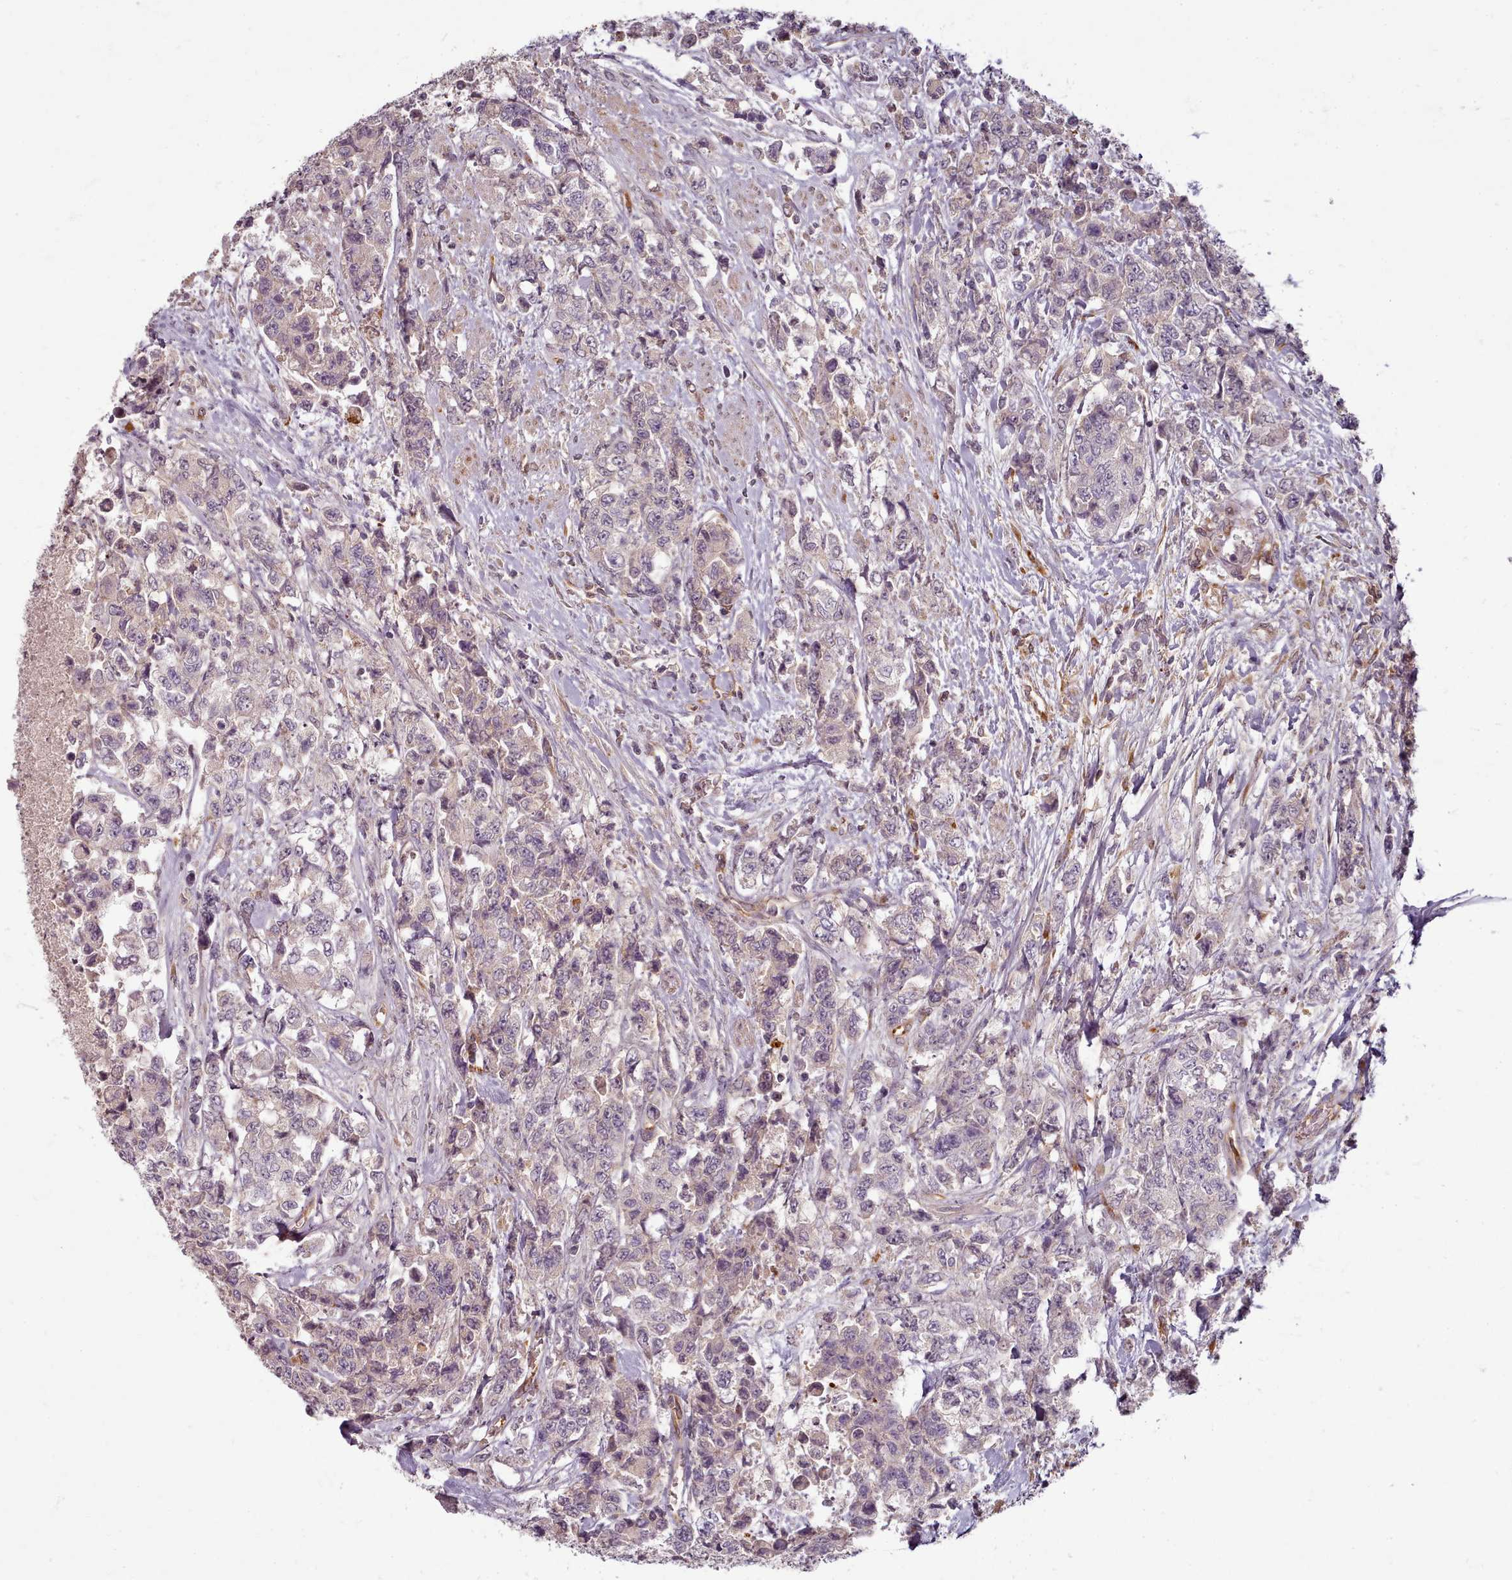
{"staining": {"intensity": "weak", "quantity": "<25%", "location": "cytoplasmic/membranous"}, "tissue": "urothelial cancer", "cell_type": "Tumor cells", "image_type": "cancer", "snomed": [{"axis": "morphology", "description": "Urothelial carcinoma, High grade"}, {"axis": "topography", "description": "Urinary bladder"}], "caption": "The histopathology image exhibits no staining of tumor cells in high-grade urothelial carcinoma. Nuclei are stained in blue.", "gene": "C1QTNF5", "patient": {"sex": "female", "age": 78}}